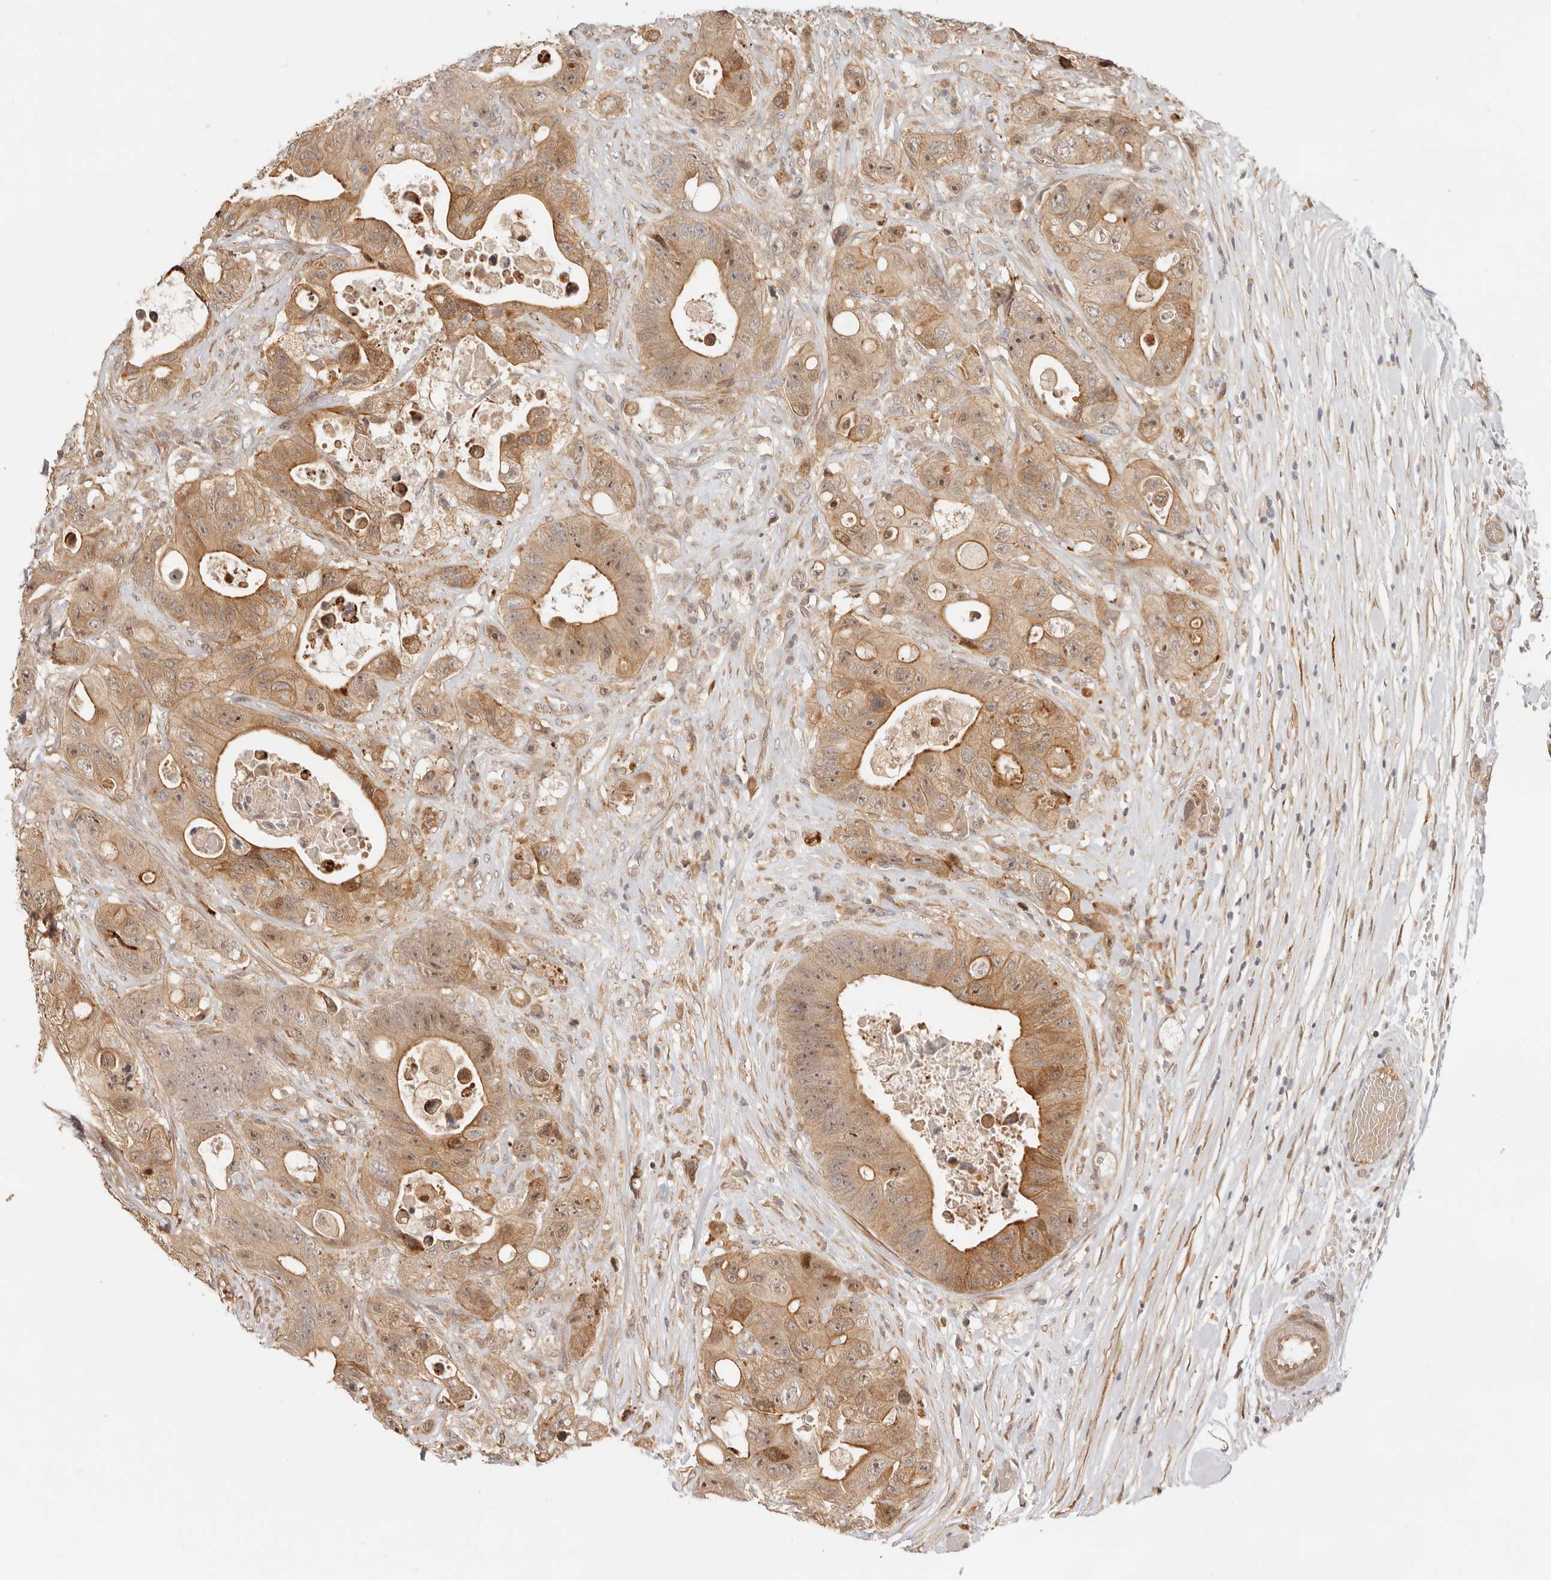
{"staining": {"intensity": "moderate", "quantity": ">75%", "location": "cytoplasmic/membranous"}, "tissue": "colorectal cancer", "cell_type": "Tumor cells", "image_type": "cancer", "snomed": [{"axis": "morphology", "description": "Adenocarcinoma, NOS"}, {"axis": "topography", "description": "Colon"}], "caption": "An immunohistochemistry image of neoplastic tissue is shown. Protein staining in brown shows moderate cytoplasmic/membranous positivity in colorectal cancer (adenocarcinoma) within tumor cells.", "gene": "TUFT1", "patient": {"sex": "female", "age": 46}}